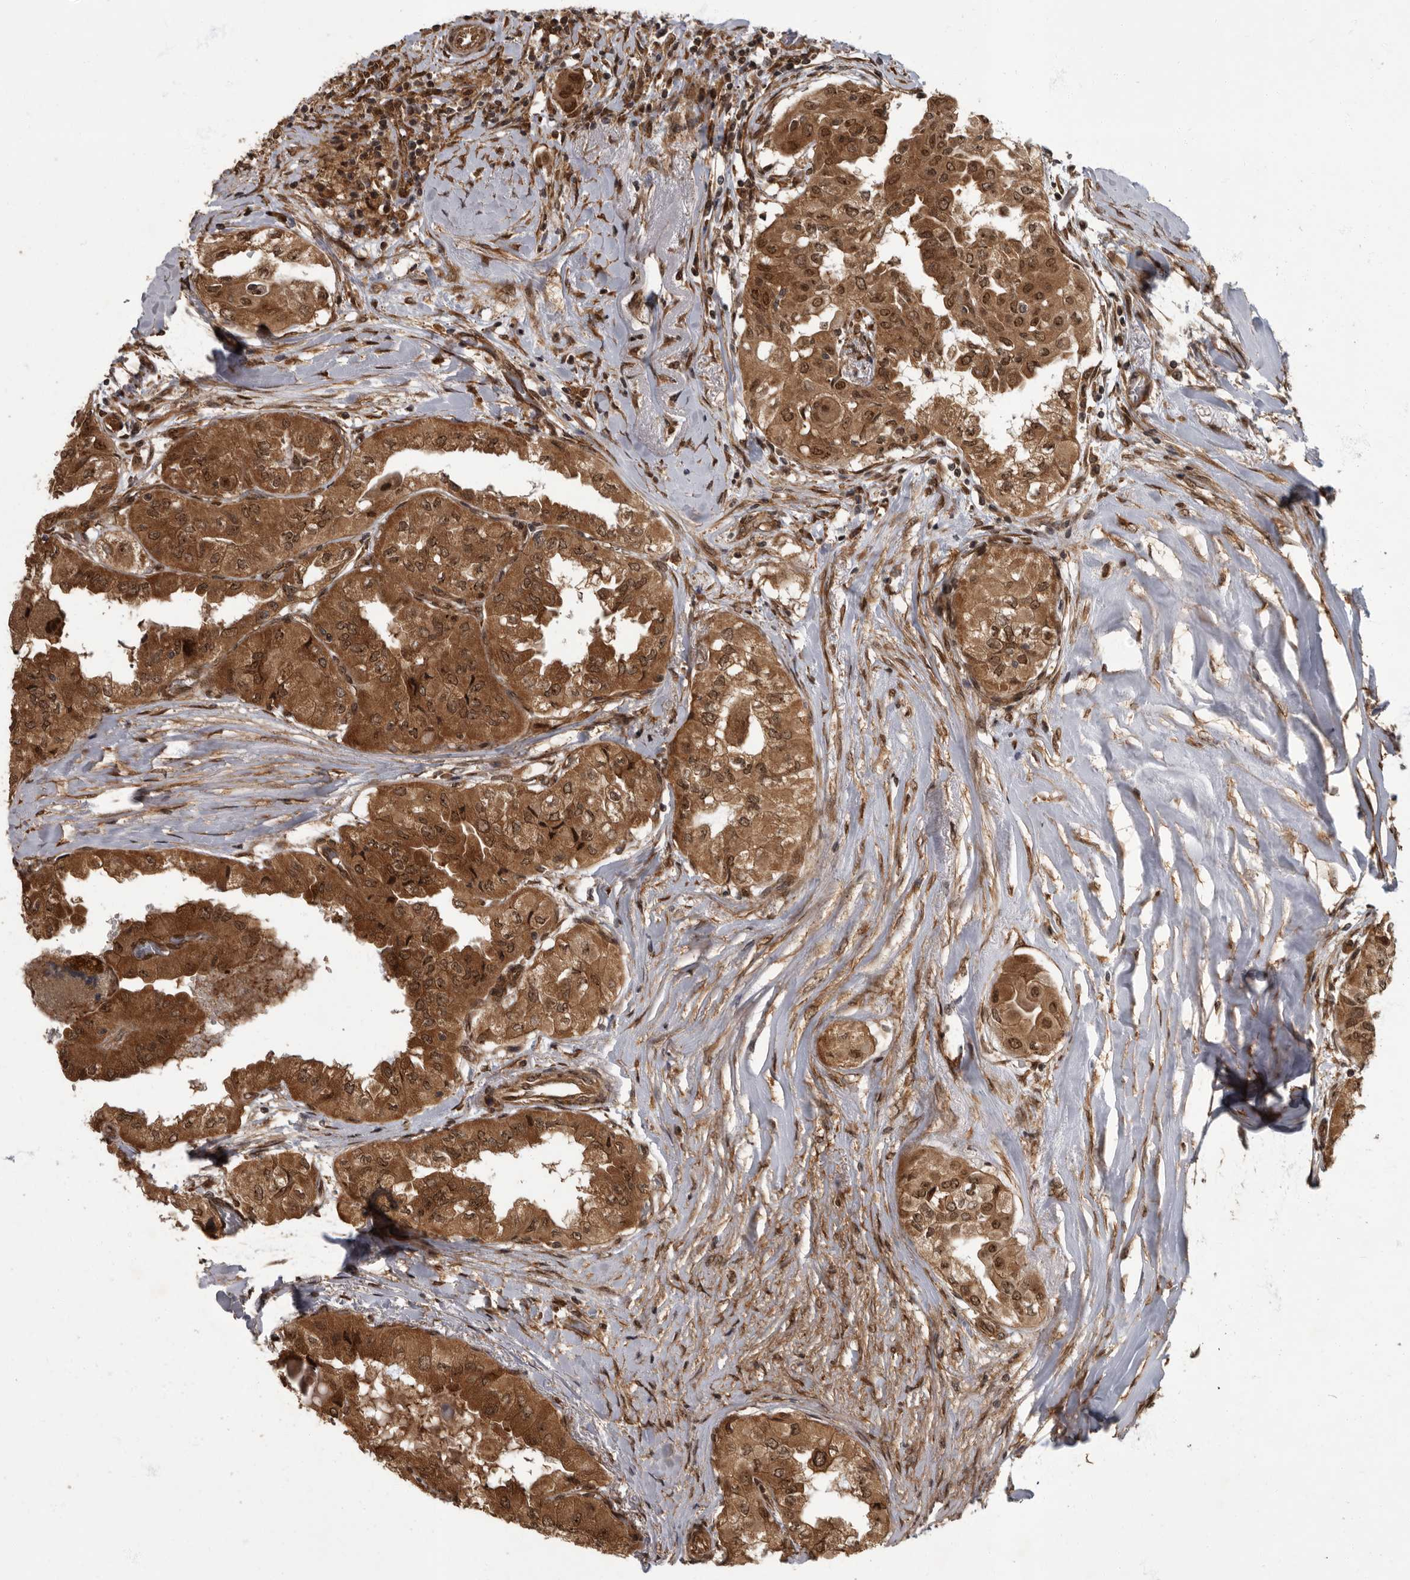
{"staining": {"intensity": "moderate", "quantity": ">75%", "location": "cytoplasmic/membranous,nuclear"}, "tissue": "thyroid cancer", "cell_type": "Tumor cells", "image_type": "cancer", "snomed": [{"axis": "morphology", "description": "Papillary adenocarcinoma, NOS"}, {"axis": "topography", "description": "Thyroid gland"}], "caption": "Immunohistochemistry (IHC) image of human papillary adenocarcinoma (thyroid) stained for a protein (brown), which demonstrates medium levels of moderate cytoplasmic/membranous and nuclear staining in approximately >75% of tumor cells.", "gene": "VPS50", "patient": {"sex": "female", "age": 59}}